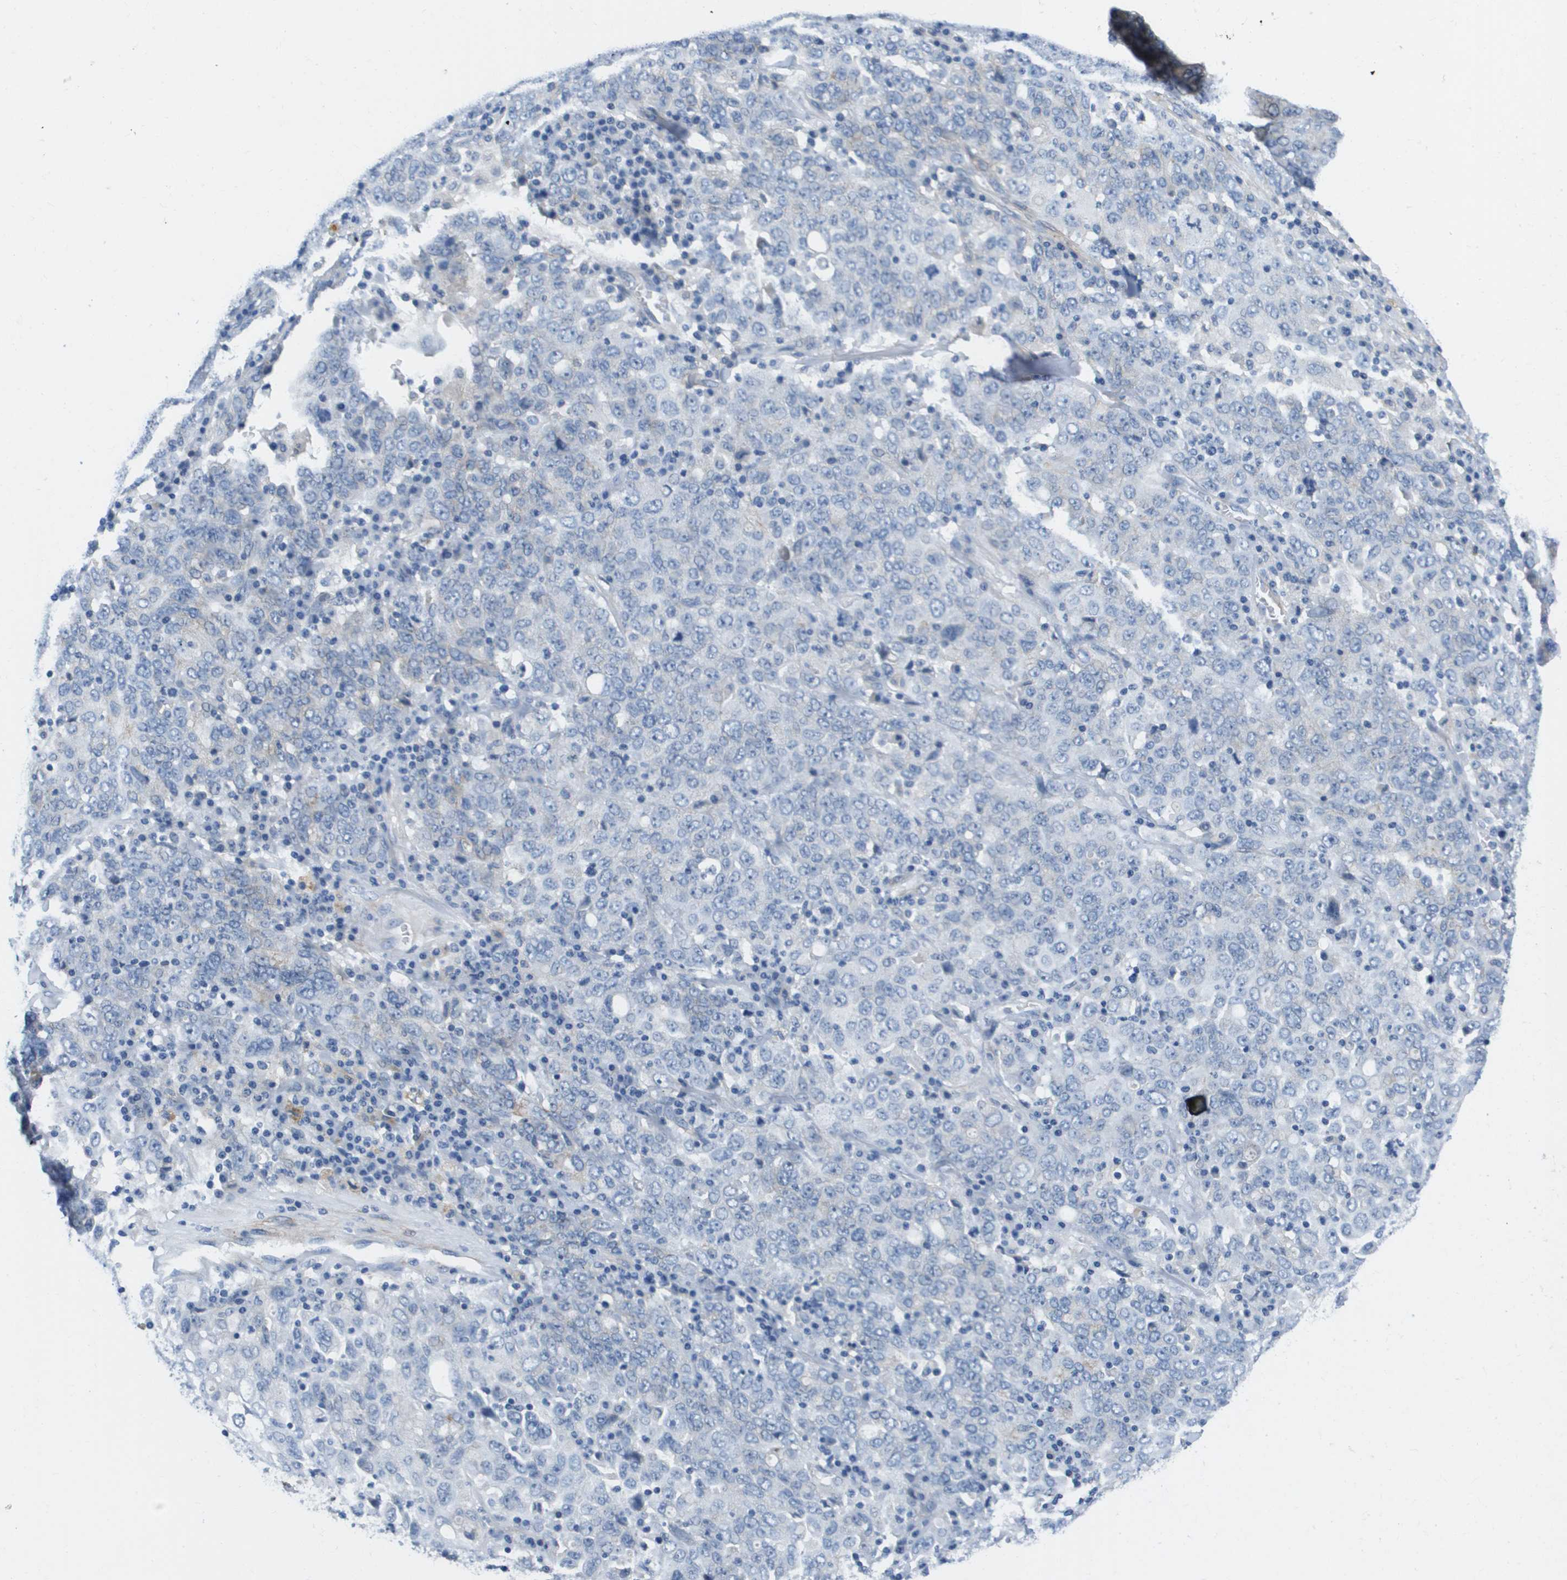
{"staining": {"intensity": "negative", "quantity": "none", "location": "none"}, "tissue": "ovarian cancer", "cell_type": "Tumor cells", "image_type": "cancer", "snomed": [{"axis": "morphology", "description": "Carcinoma, endometroid"}, {"axis": "topography", "description": "Ovary"}], "caption": "Ovarian cancer (endometroid carcinoma) was stained to show a protein in brown. There is no significant positivity in tumor cells.", "gene": "LPP", "patient": {"sex": "female", "age": 62}}